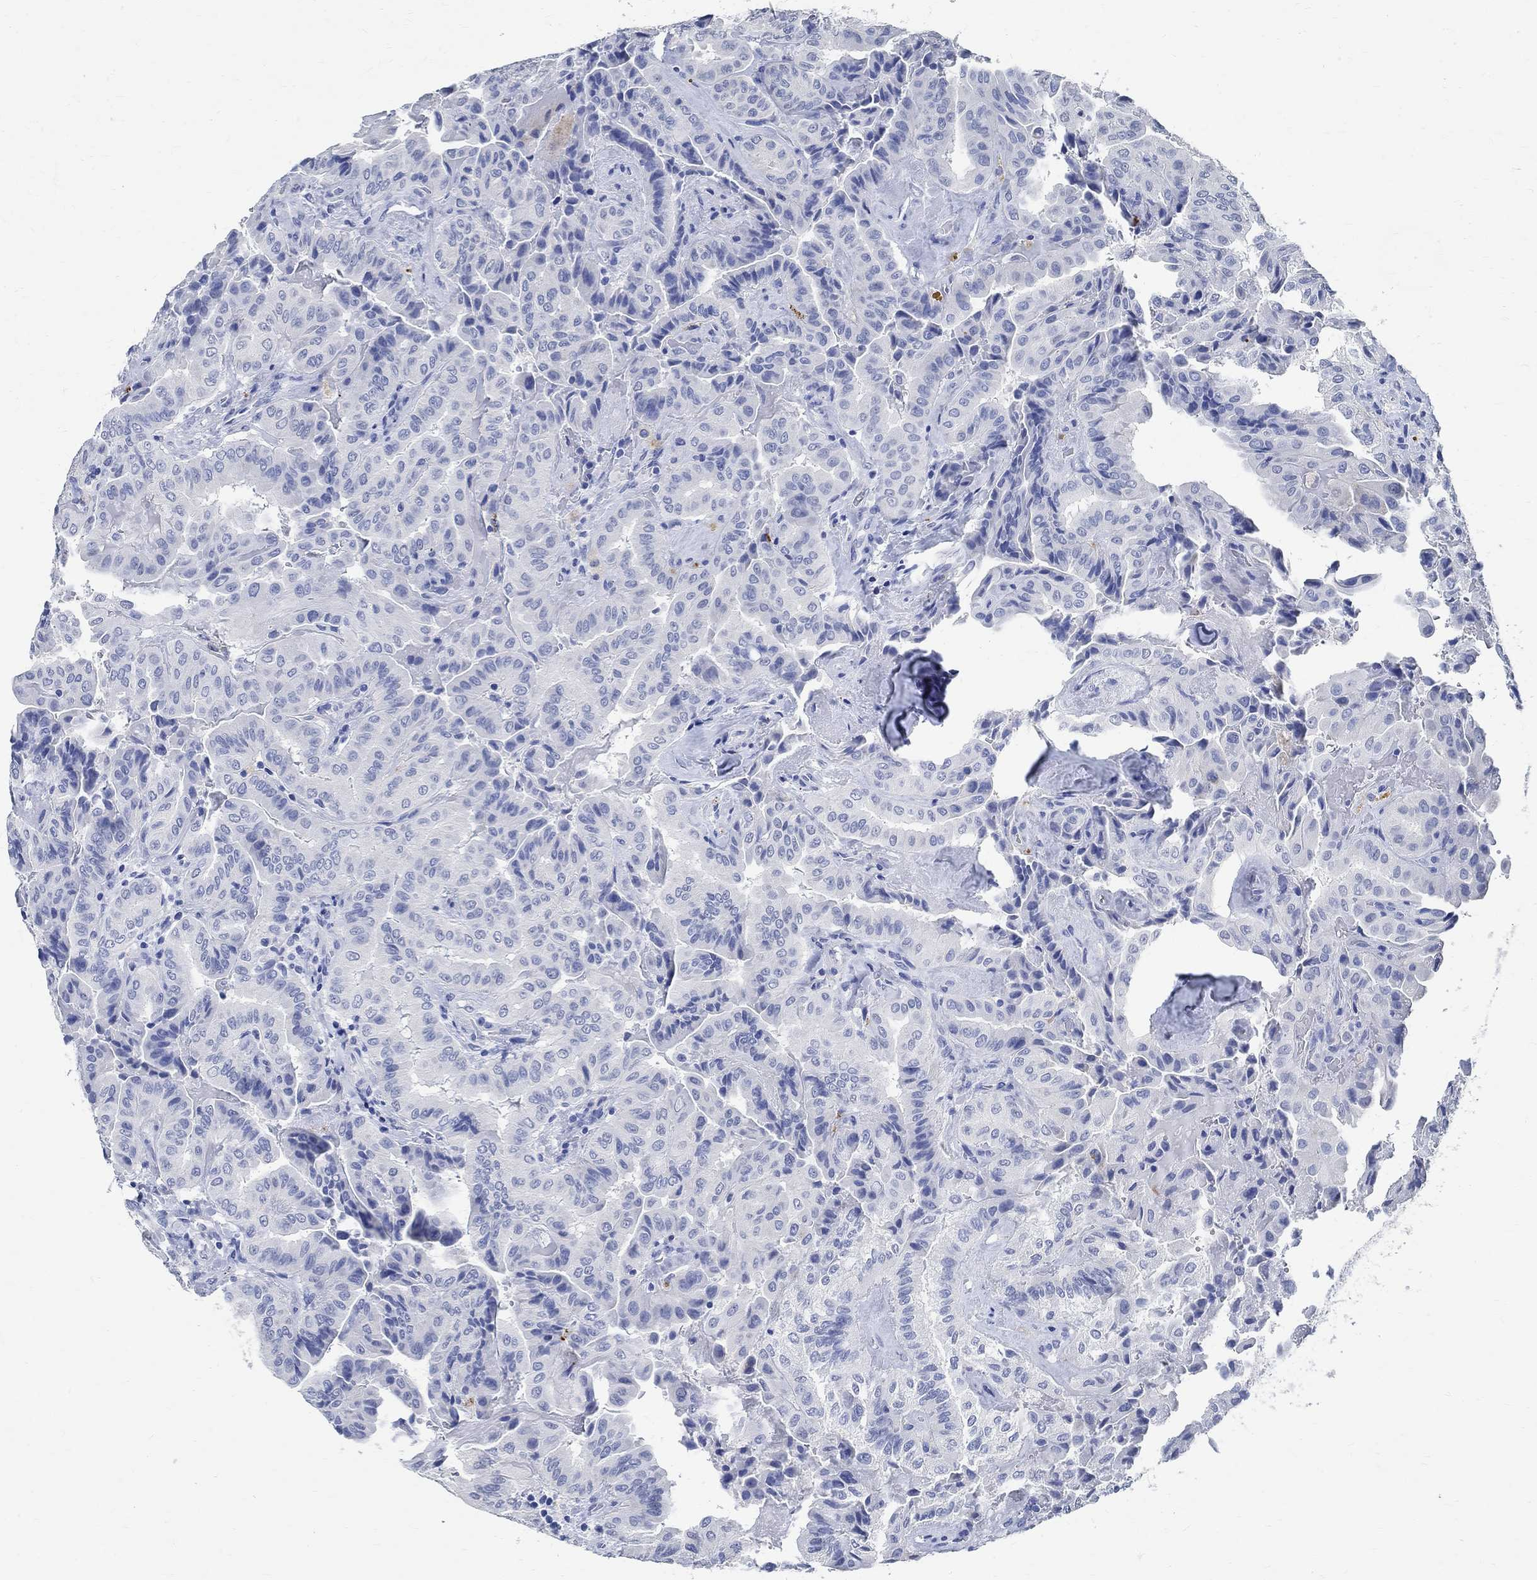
{"staining": {"intensity": "negative", "quantity": "none", "location": "none"}, "tissue": "thyroid cancer", "cell_type": "Tumor cells", "image_type": "cancer", "snomed": [{"axis": "morphology", "description": "Papillary adenocarcinoma, NOS"}, {"axis": "topography", "description": "Thyroid gland"}], "caption": "Tumor cells are negative for brown protein staining in thyroid cancer.", "gene": "TMEM221", "patient": {"sex": "female", "age": 68}}